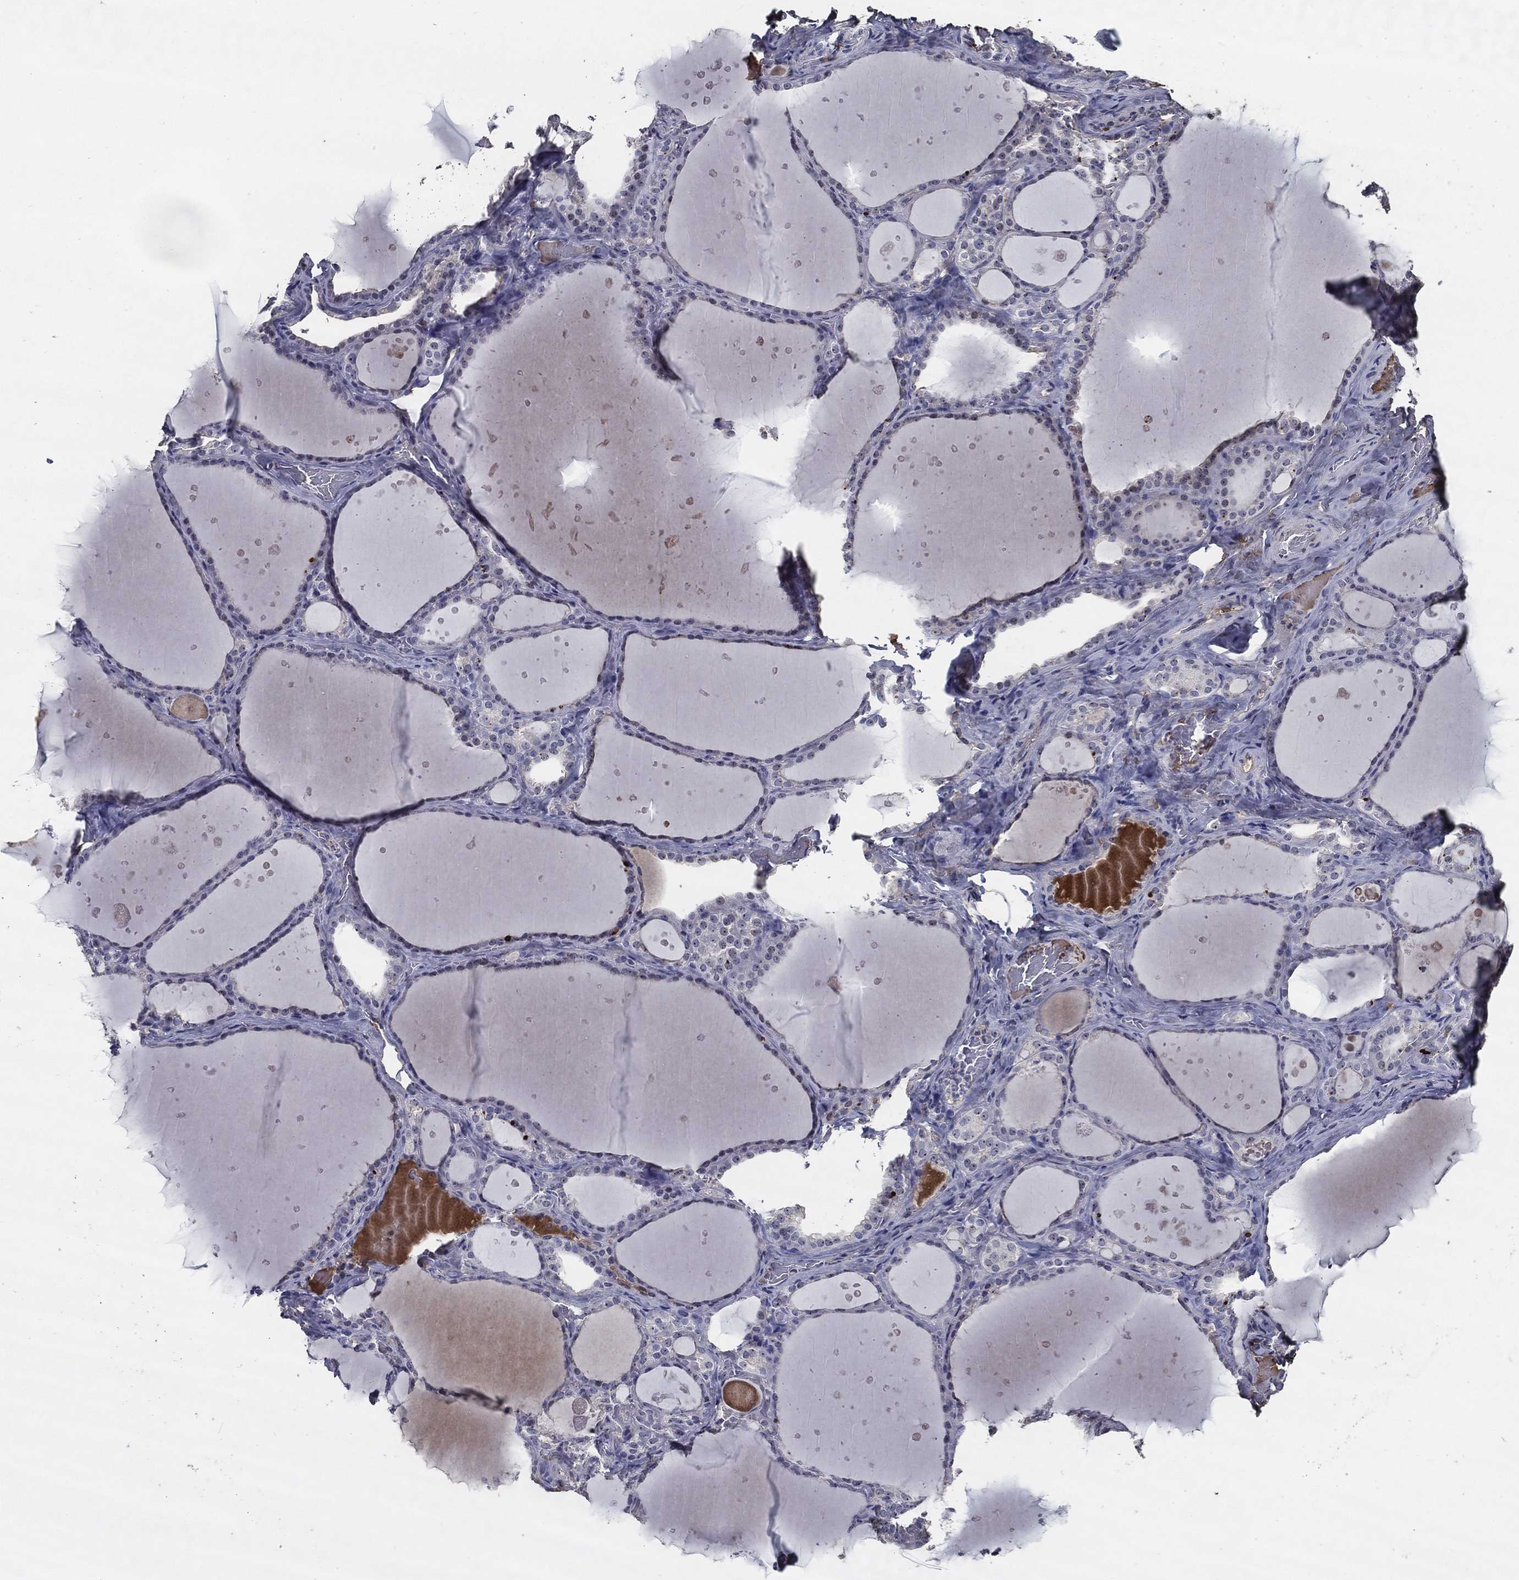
{"staining": {"intensity": "negative", "quantity": "none", "location": "none"}, "tissue": "thyroid gland", "cell_type": "Glandular cells", "image_type": "normal", "snomed": [{"axis": "morphology", "description": "Normal tissue, NOS"}, {"axis": "topography", "description": "Thyroid gland"}], "caption": "An immunohistochemistry (IHC) image of unremarkable thyroid gland is shown. There is no staining in glandular cells of thyroid gland. (DAB immunohistochemistry visualized using brightfield microscopy, high magnification).", "gene": "EFNA1", "patient": {"sex": "male", "age": 63}}